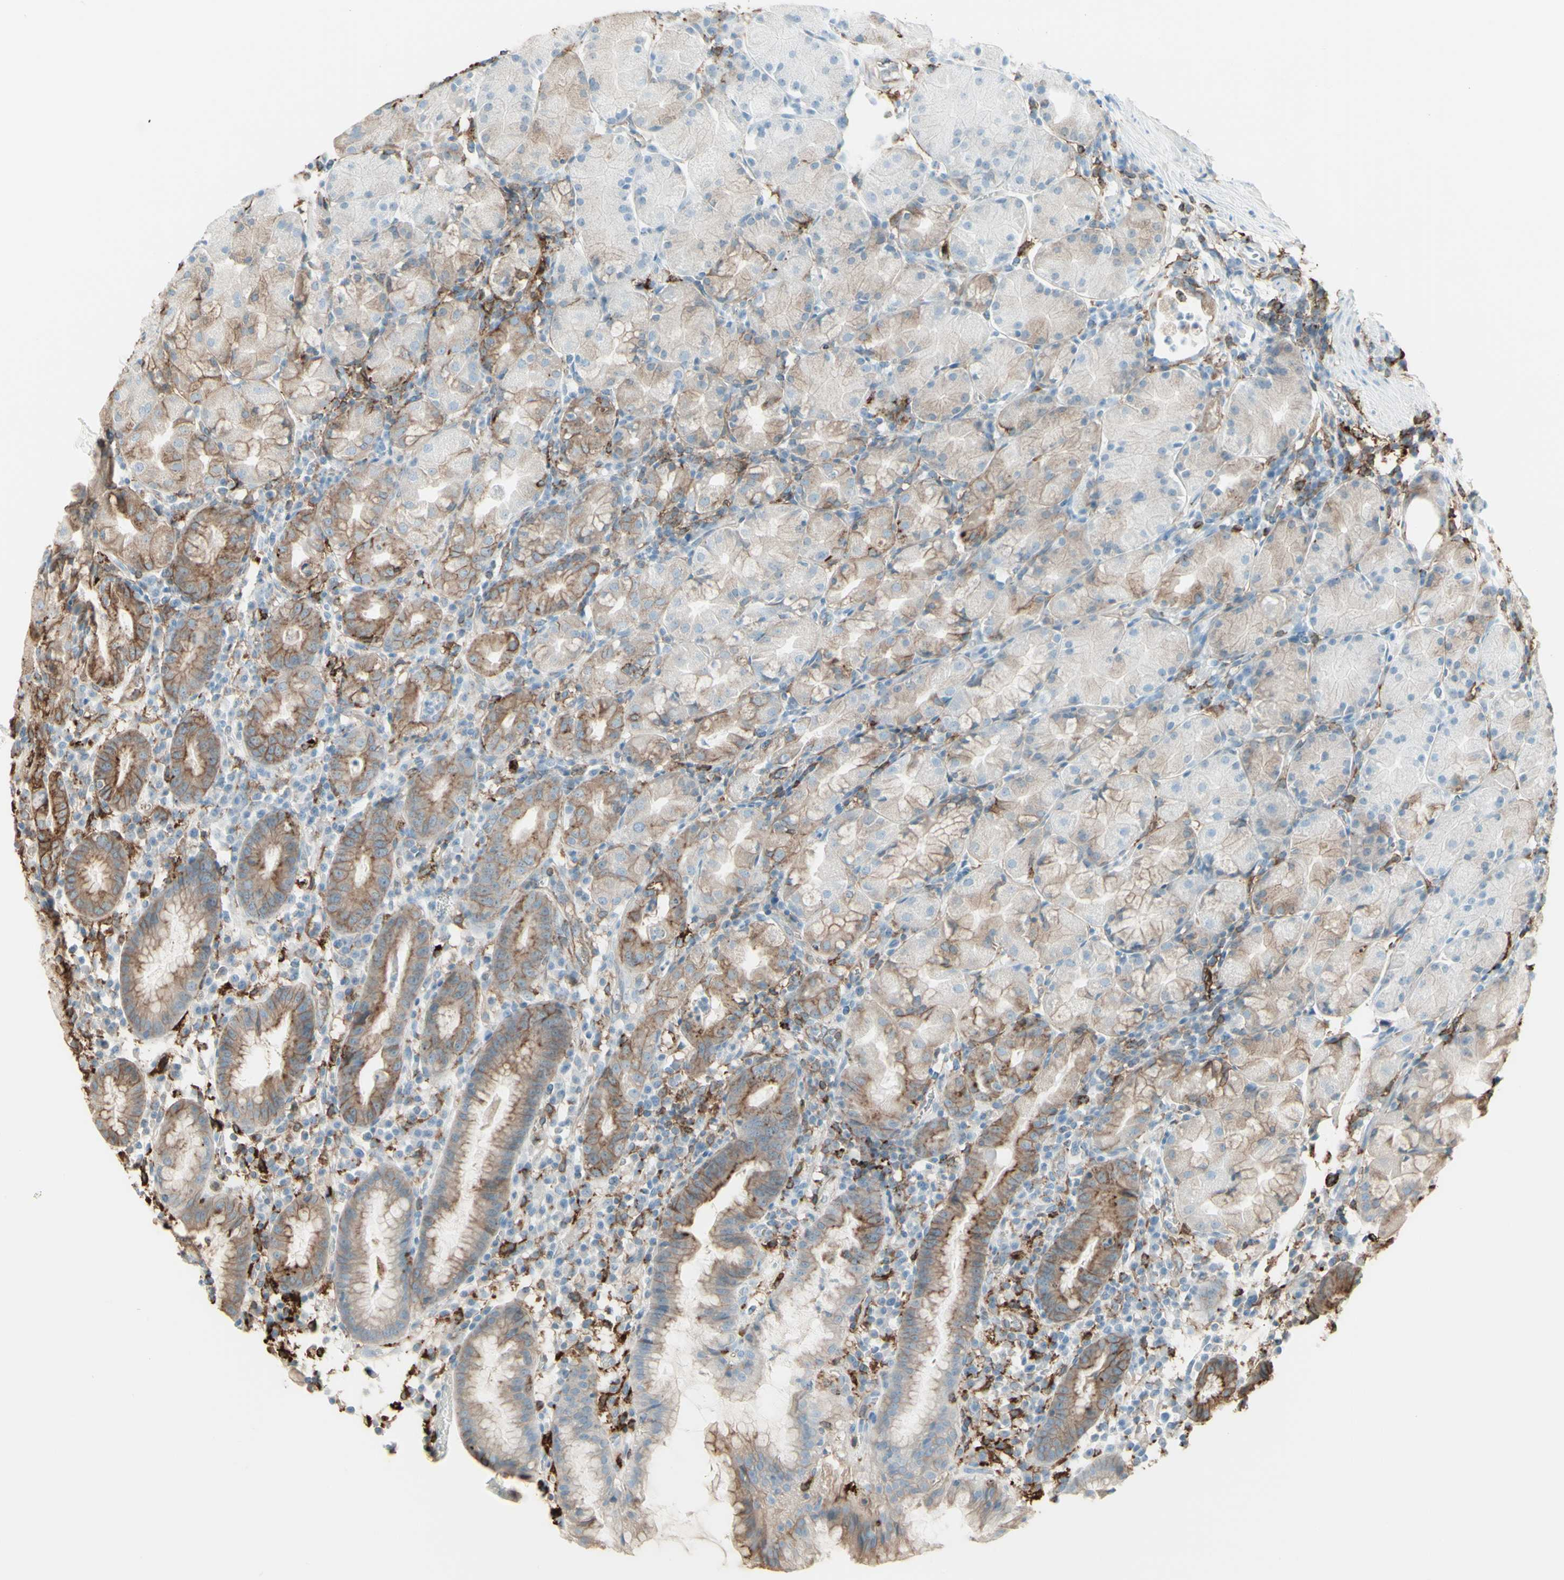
{"staining": {"intensity": "weak", "quantity": "25%-75%", "location": "cytoplasmic/membranous"}, "tissue": "stomach", "cell_type": "Glandular cells", "image_type": "normal", "snomed": [{"axis": "morphology", "description": "Normal tissue, NOS"}, {"axis": "topography", "description": "Stomach"}, {"axis": "topography", "description": "Stomach, lower"}], "caption": "About 25%-75% of glandular cells in normal stomach reveal weak cytoplasmic/membranous protein expression as visualized by brown immunohistochemical staining.", "gene": "HLA", "patient": {"sex": "female", "age": 75}}